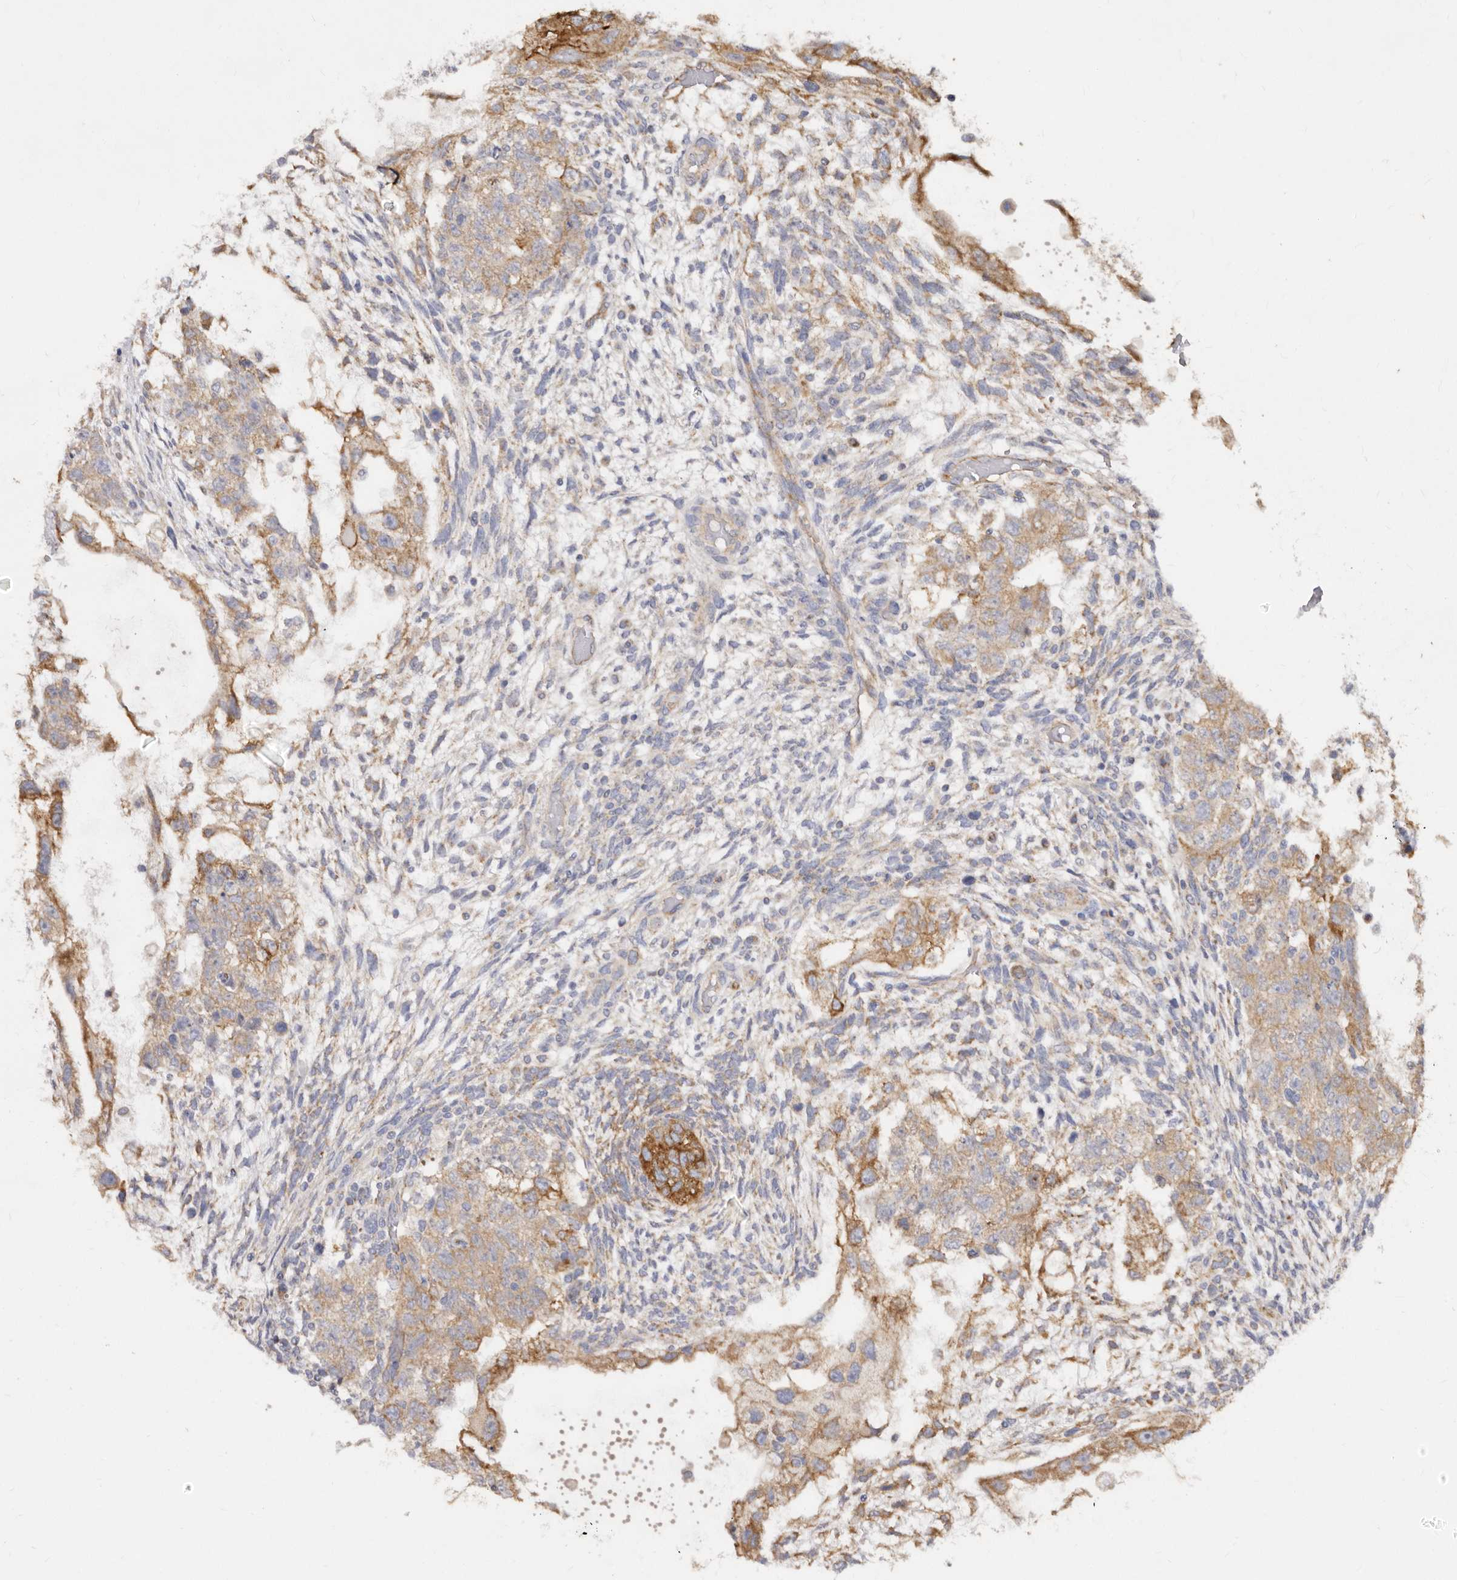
{"staining": {"intensity": "moderate", "quantity": ">75%", "location": "cytoplasmic/membranous"}, "tissue": "testis cancer", "cell_type": "Tumor cells", "image_type": "cancer", "snomed": [{"axis": "morphology", "description": "Normal tissue, NOS"}, {"axis": "morphology", "description": "Carcinoma, Embryonal, NOS"}, {"axis": "topography", "description": "Testis"}], "caption": "Immunohistochemistry (IHC) (DAB (3,3'-diaminobenzidine)) staining of testis cancer (embryonal carcinoma) displays moderate cytoplasmic/membranous protein positivity in about >75% of tumor cells.", "gene": "BAIAP2L1", "patient": {"sex": "male", "age": 36}}